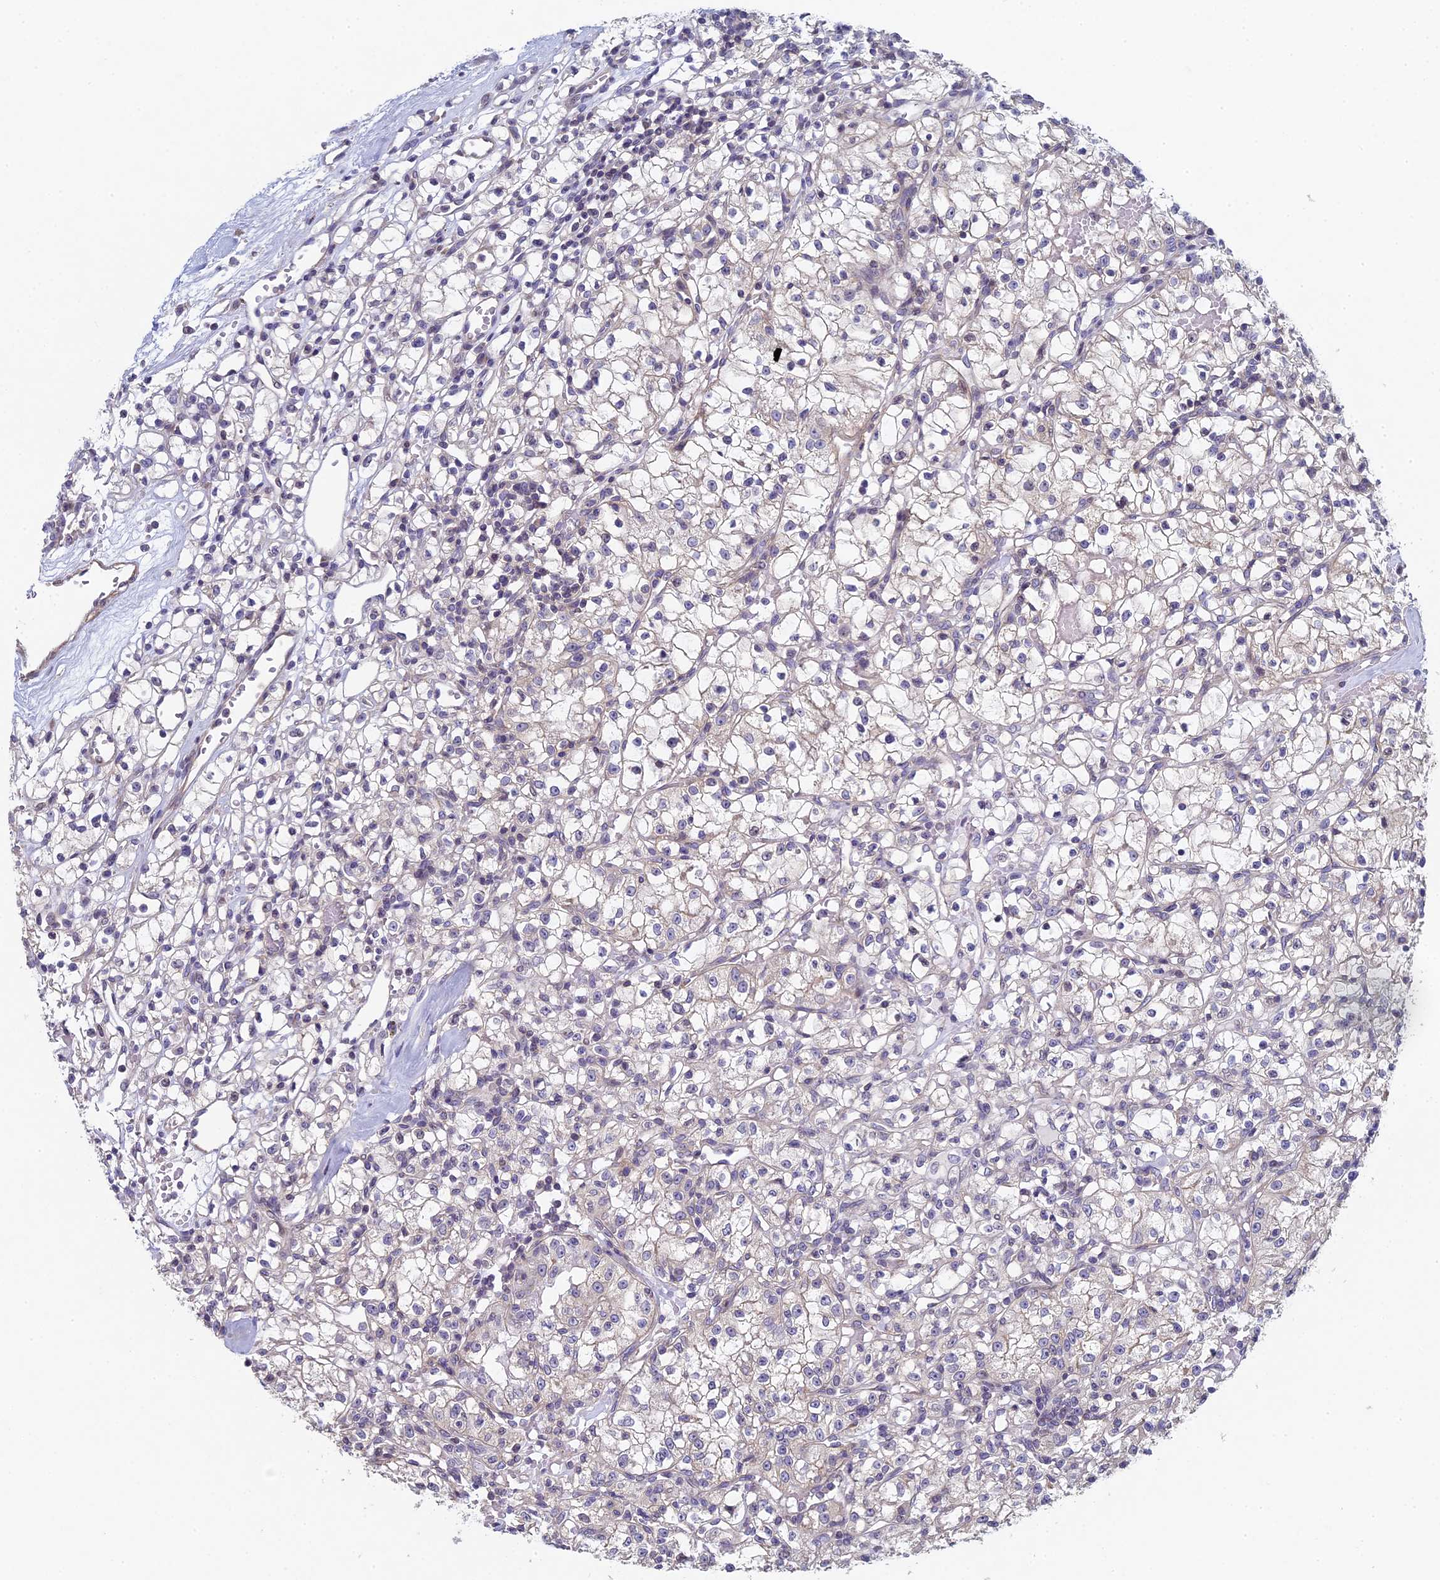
{"staining": {"intensity": "negative", "quantity": "none", "location": "none"}, "tissue": "renal cancer", "cell_type": "Tumor cells", "image_type": "cancer", "snomed": [{"axis": "morphology", "description": "Adenocarcinoma, NOS"}, {"axis": "topography", "description": "Kidney"}], "caption": "Immunohistochemistry photomicrograph of neoplastic tissue: renal cancer stained with DAB shows no significant protein staining in tumor cells. (DAB (3,3'-diaminobenzidine) immunohistochemistry with hematoxylin counter stain).", "gene": "DIXDC1", "patient": {"sex": "female", "age": 59}}